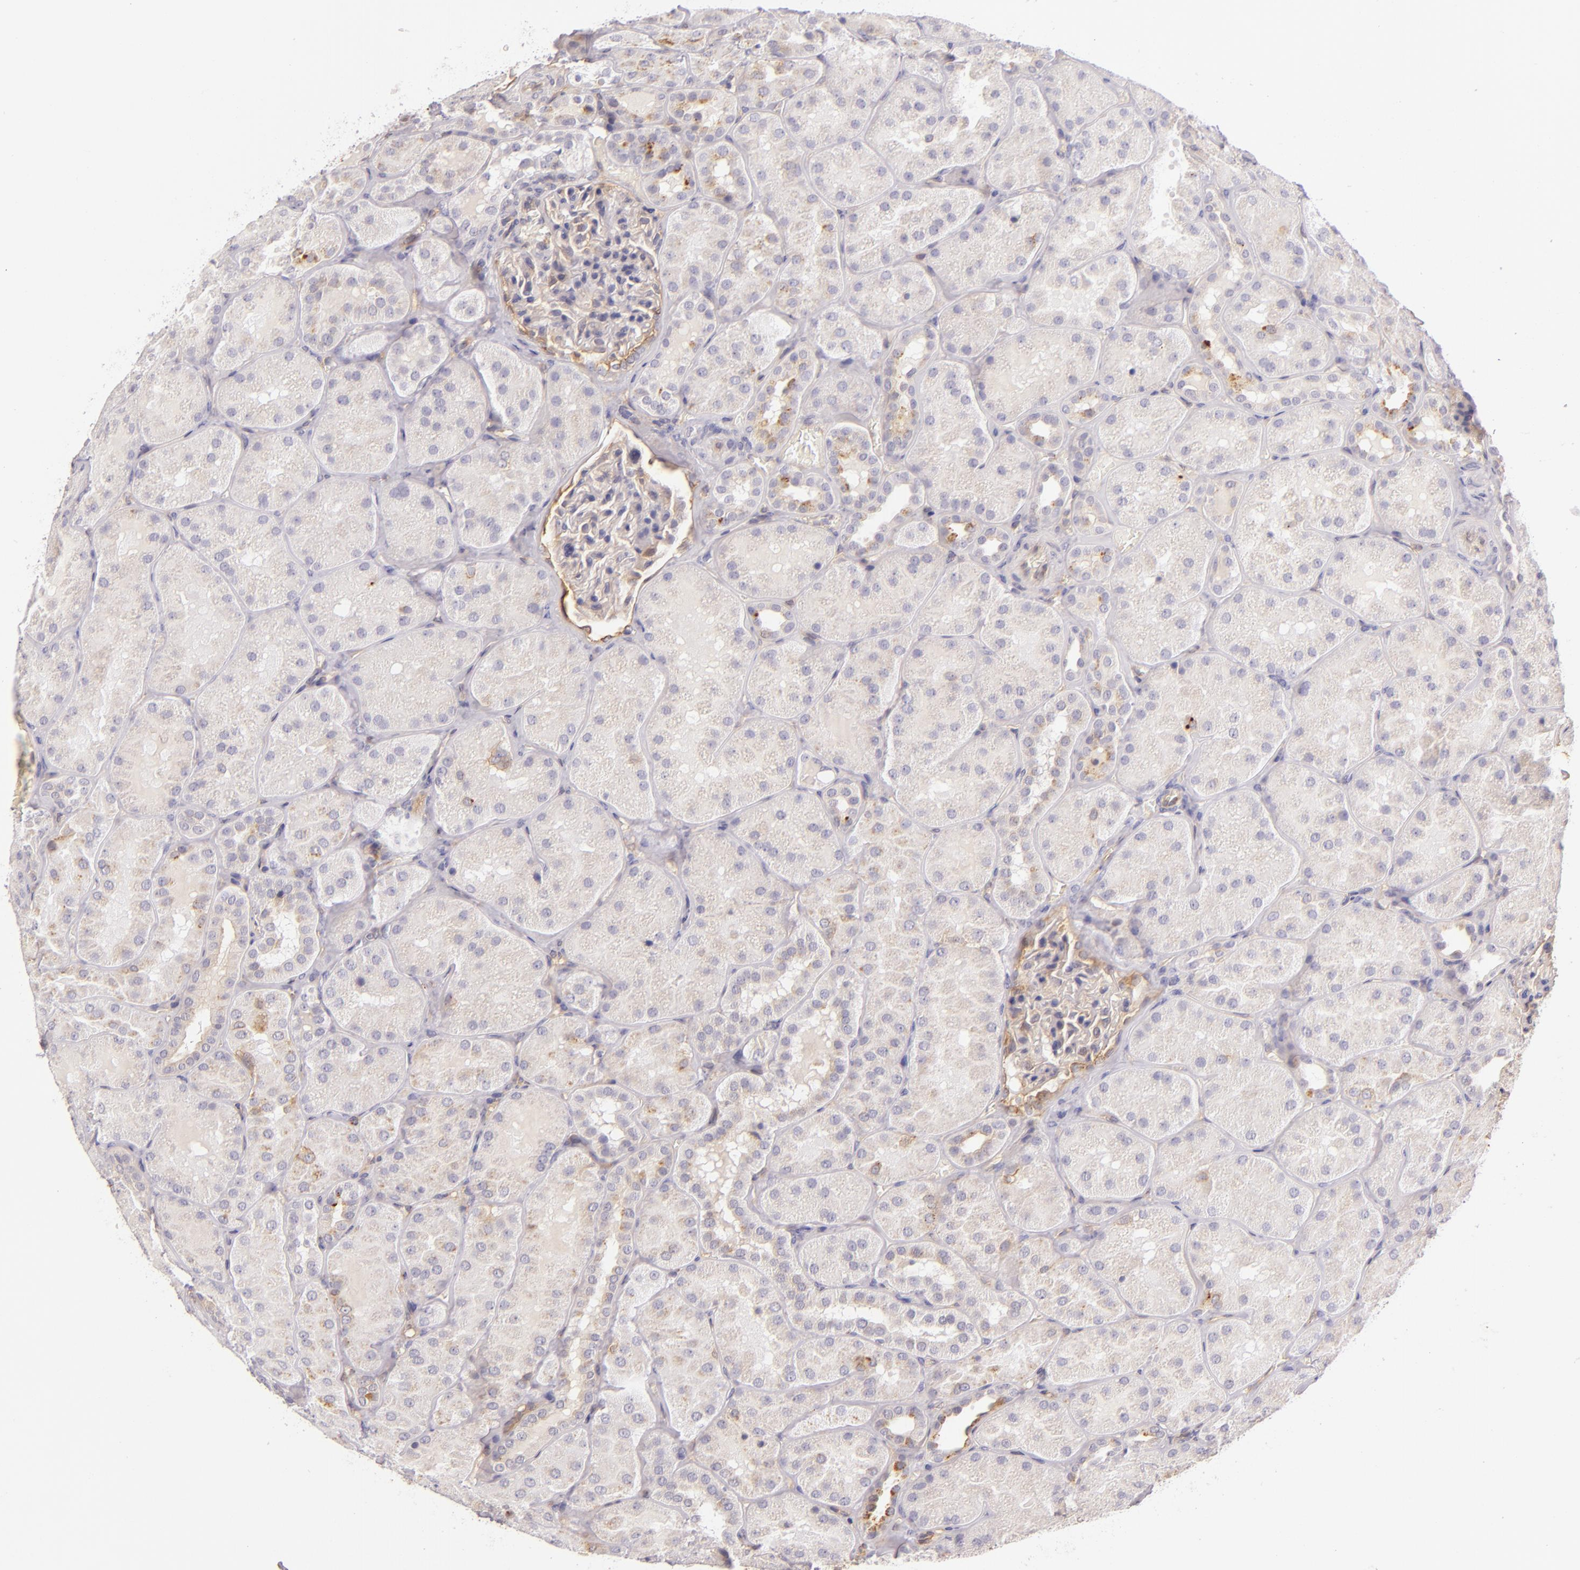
{"staining": {"intensity": "weak", "quantity": "<25%", "location": "cytoplasmic/membranous"}, "tissue": "kidney", "cell_type": "Cells in glomeruli", "image_type": "normal", "snomed": [{"axis": "morphology", "description": "Normal tissue, NOS"}, {"axis": "topography", "description": "Kidney"}], "caption": "This is a micrograph of immunohistochemistry staining of benign kidney, which shows no positivity in cells in glomeruli. (Immunohistochemistry (ihc), brightfield microscopy, high magnification).", "gene": "CTSF", "patient": {"sex": "male", "age": 28}}